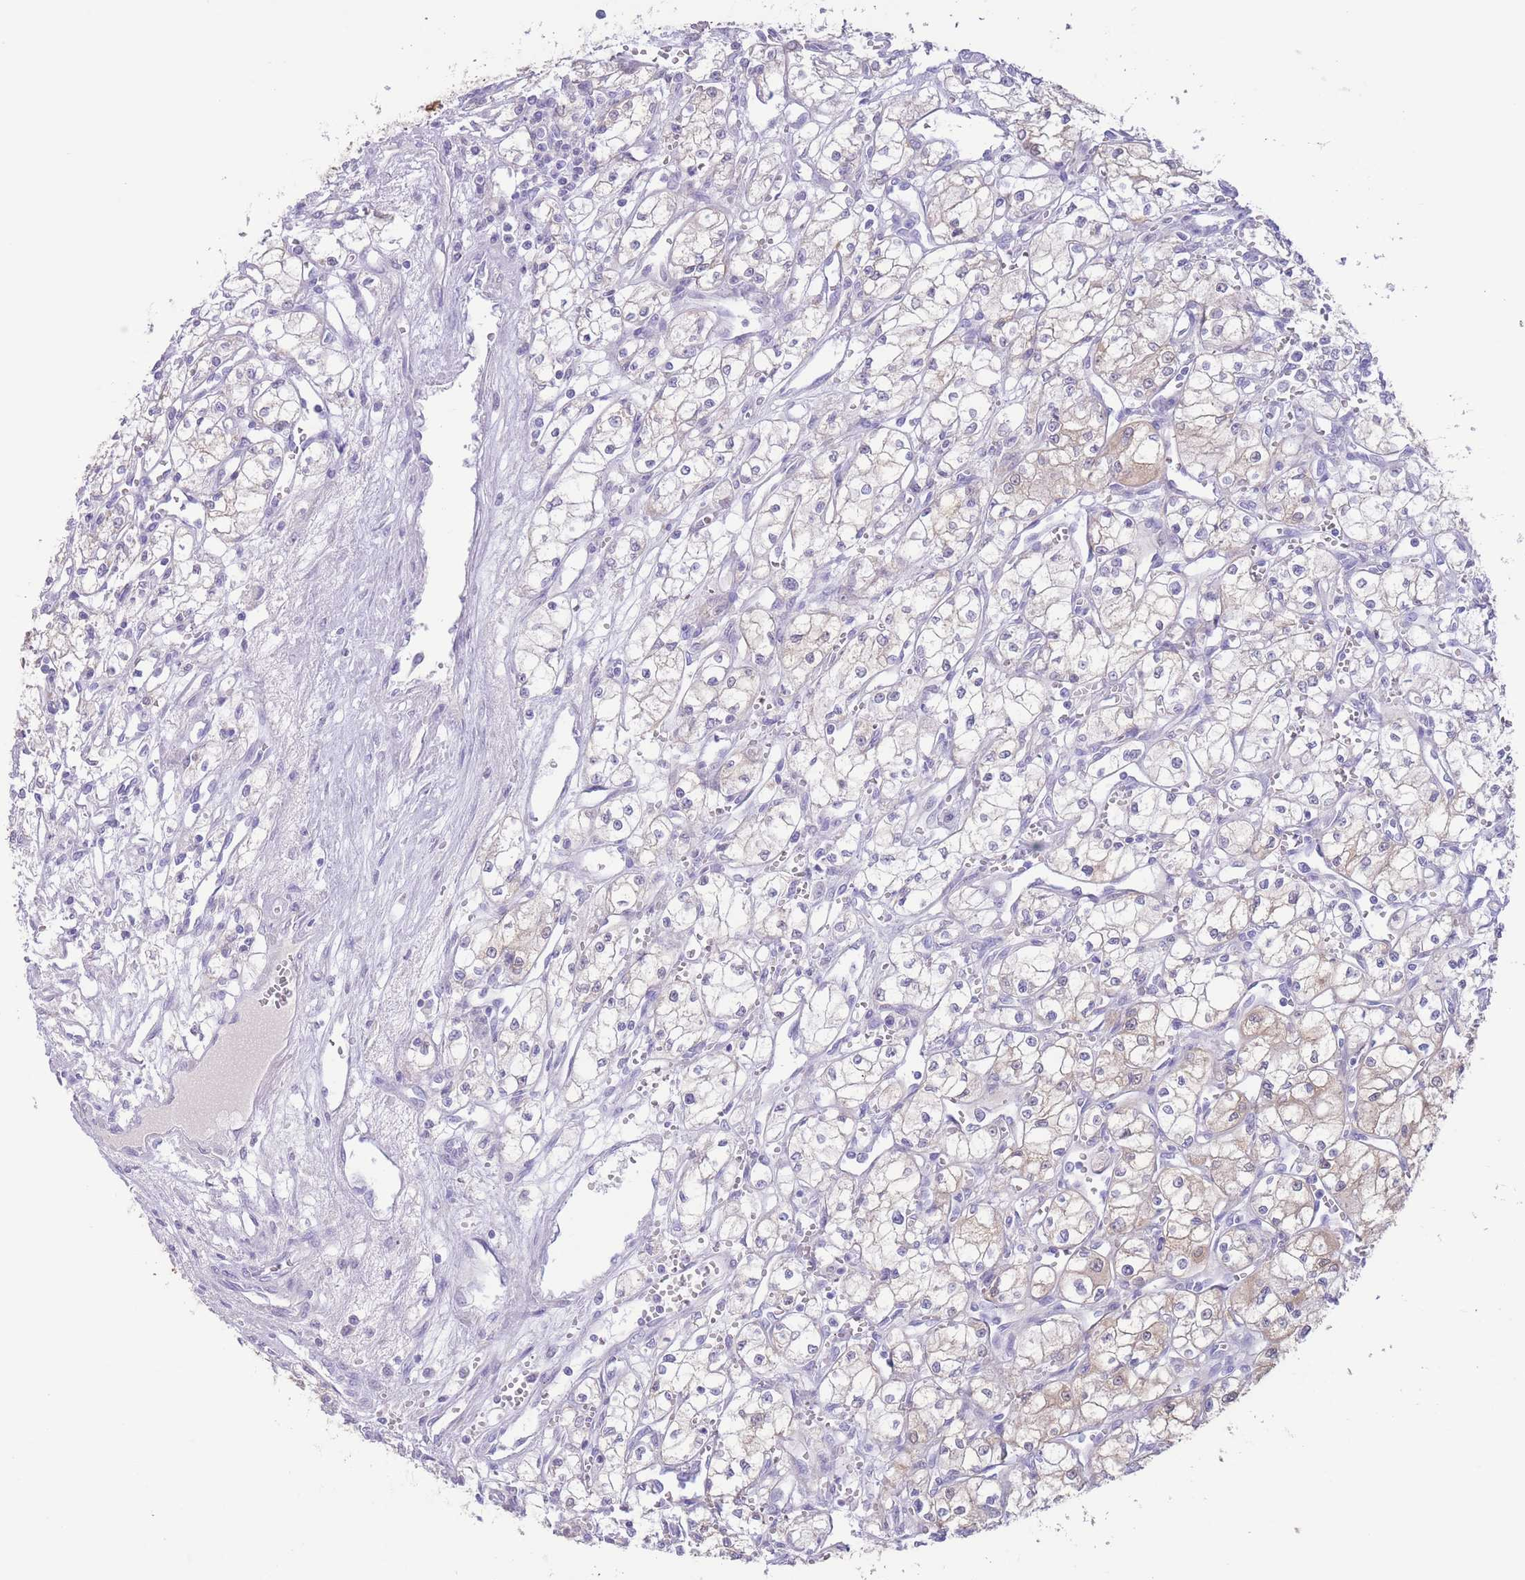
{"staining": {"intensity": "weak", "quantity": "<25%", "location": "cytoplasmic/membranous"}, "tissue": "renal cancer", "cell_type": "Tumor cells", "image_type": "cancer", "snomed": [{"axis": "morphology", "description": "Adenocarcinoma, NOS"}, {"axis": "topography", "description": "Kidney"}], "caption": "DAB (3,3'-diaminobenzidine) immunohistochemical staining of human renal cancer displays no significant staining in tumor cells.", "gene": "FAH", "patient": {"sex": "male", "age": 59}}